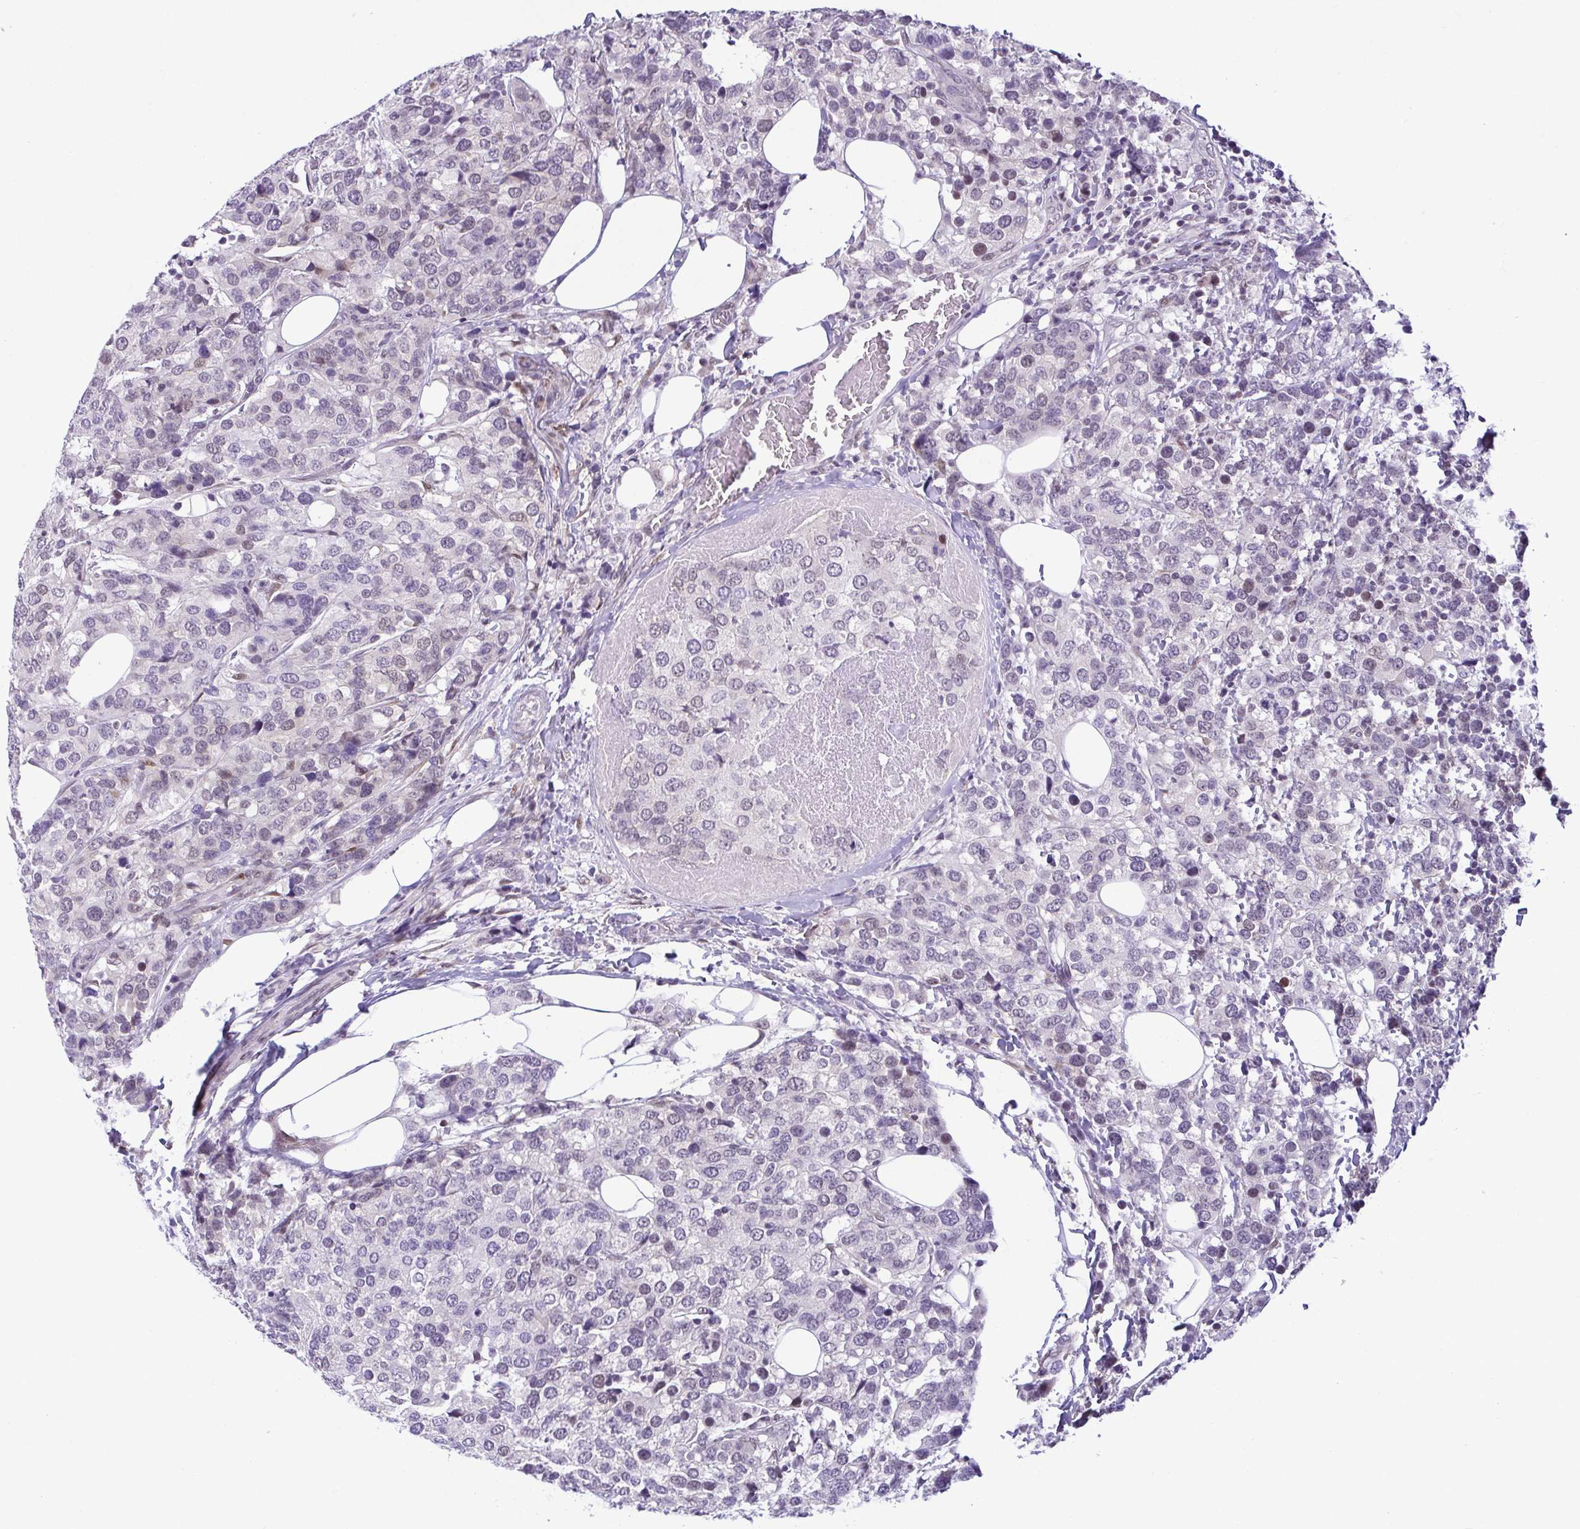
{"staining": {"intensity": "negative", "quantity": "none", "location": "none"}, "tissue": "breast cancer", "cell_type": "Tumor cells", "image_type": "cancer", "snomed": [{"axis": "morphology", "description": "Lobular carcinoma"}, {"axis": "topography", "description": "Breast"}], "caption": "Immunohistochemistry (IHC) micrograph of neoplastic tissue: lobular carcinoma (breast) stained with DAB reveals no significant protein expression in tumor cells.", "gene": "RBM3", "patient": {"sex": "female", "age": 59}}